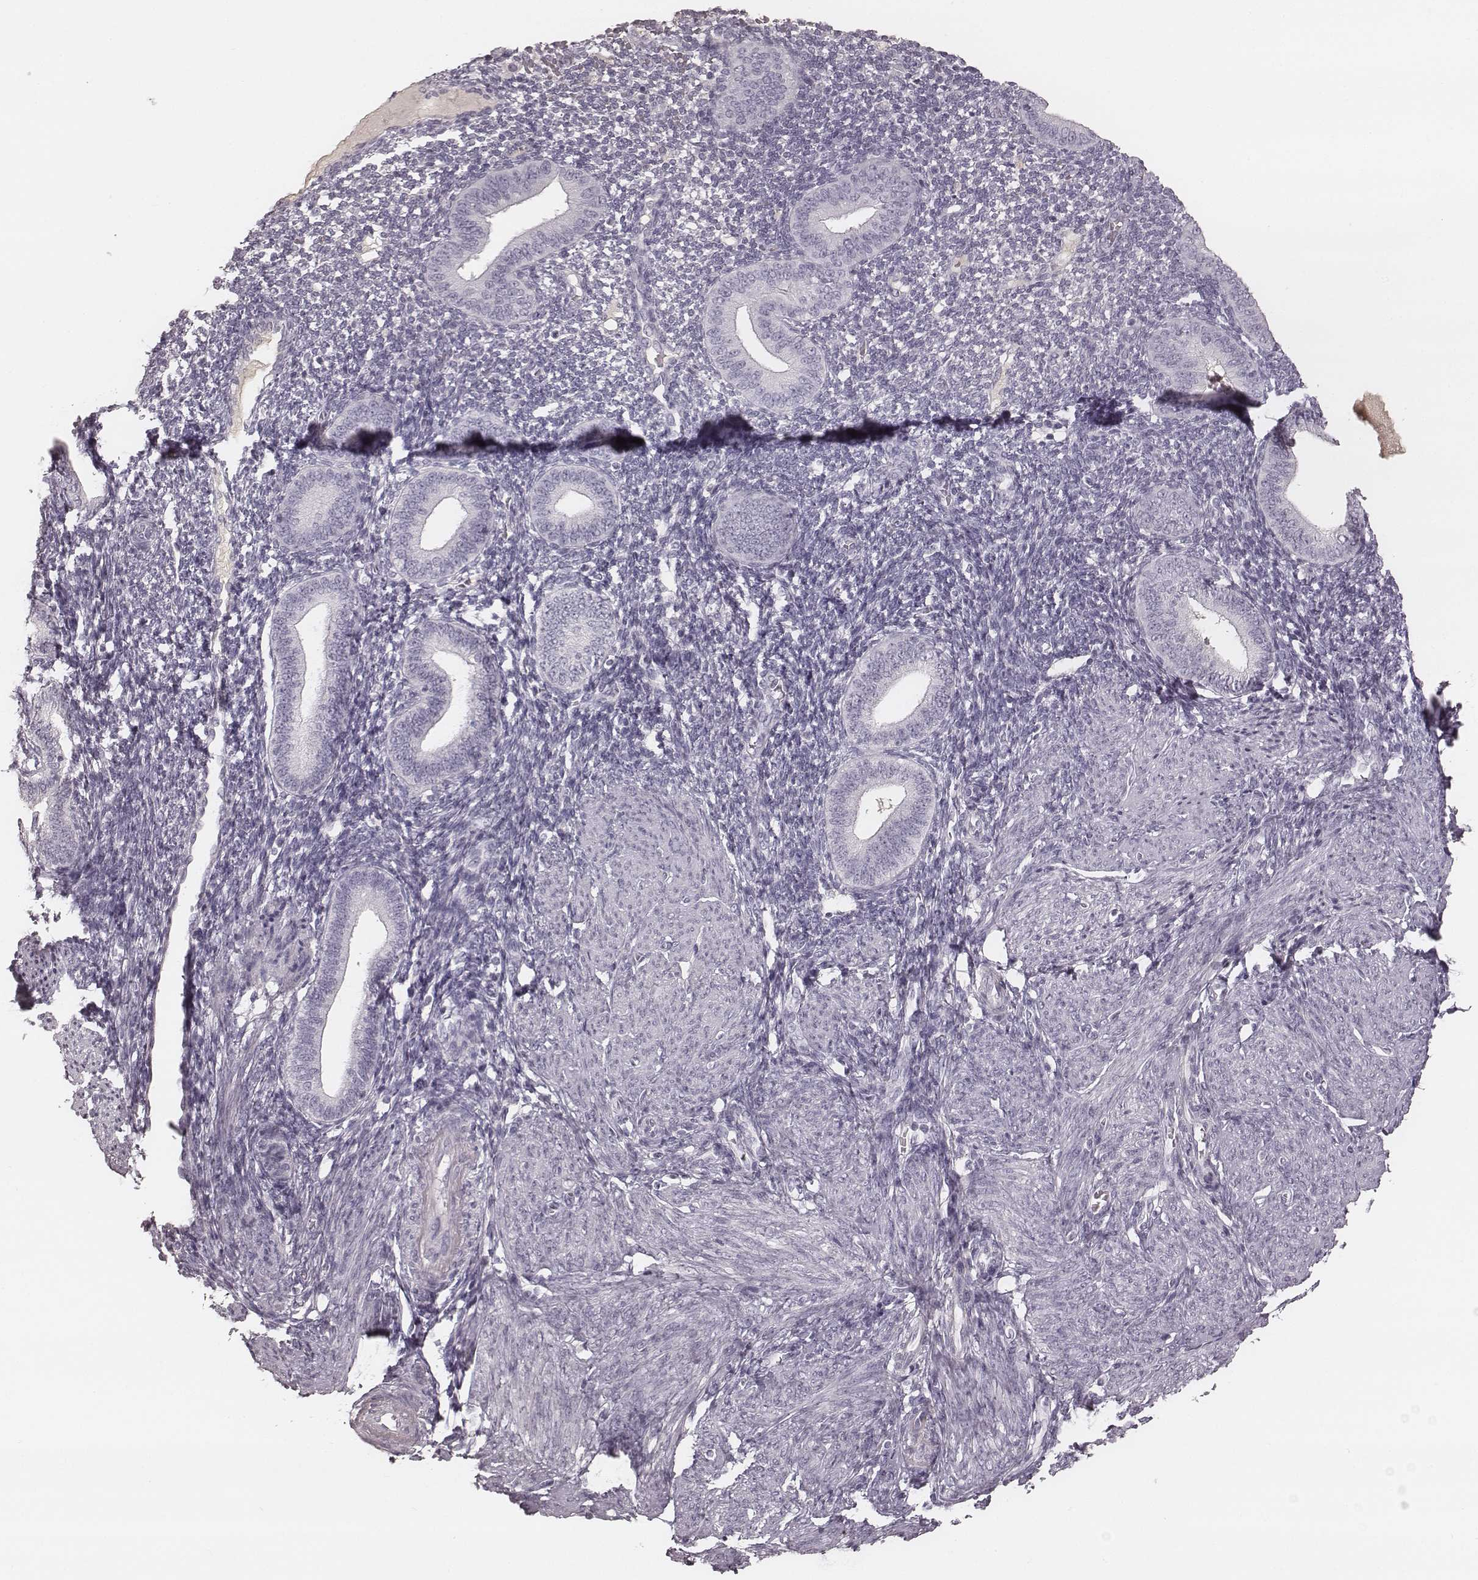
{"staining": {"intensity": "negative", "quantity": "none", "location": "none"}, "tissue": "endometrium", "cell_type": "Cells in endometrial stroma", "image_type": "normal", "snomed": [{"axis": "morphology", "description": "Normal tissue, NOS"}, {"axis": "topography", "description": "Endometrium"}], "caption": "Immunohistochemistry of unremarkable human endometrium exhibits no staining in cells in endometrial stroma.", "gene": "SMIM24", "patient": {"sex": "female", "age": 40}}